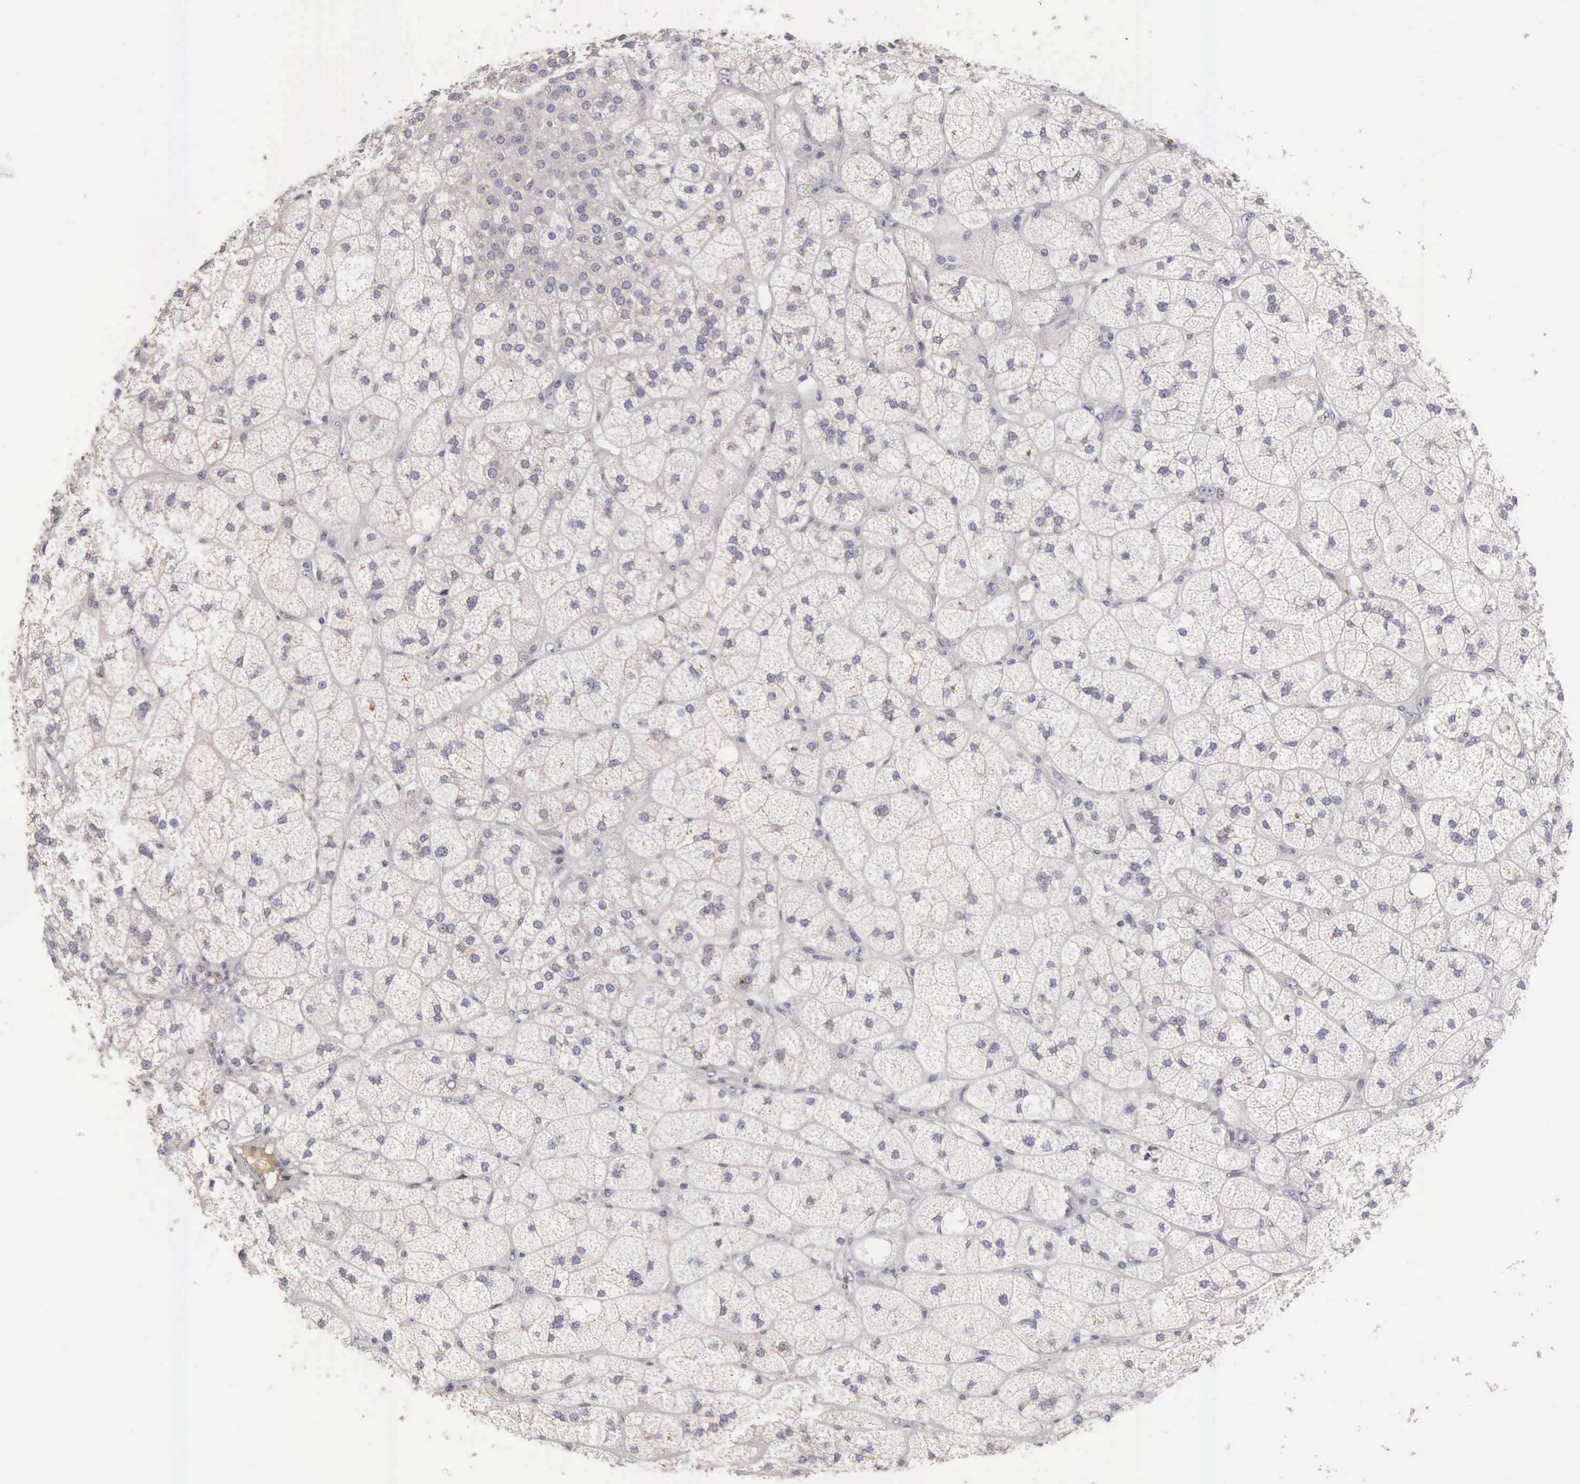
{"staining": {"intensity": "moderate", "quantity": "25%-75%", "location": "cytoplasmic/membranous"}, "tissue": "adrenal gland", "cell_type": "Glandular cells", "image_type": "normal", "snomed": [{"axis": "morphology", "description": "Normal tissue, NOS"}, {"axis": "topography", "description": "Adrenal gland"}], "caption": "Moderate cytoplasmic/membranous expression is seen in approximately 25%-75% of glandular cells in normal adrenal gland. Using DAB (3,3'-diaminobenzidine) (brown) and hematoxylin (blue) stains, captured at high magnification using brightfield microscopy.", "gene": "CLU", "patient": {"sex": "female", "age": 60}}